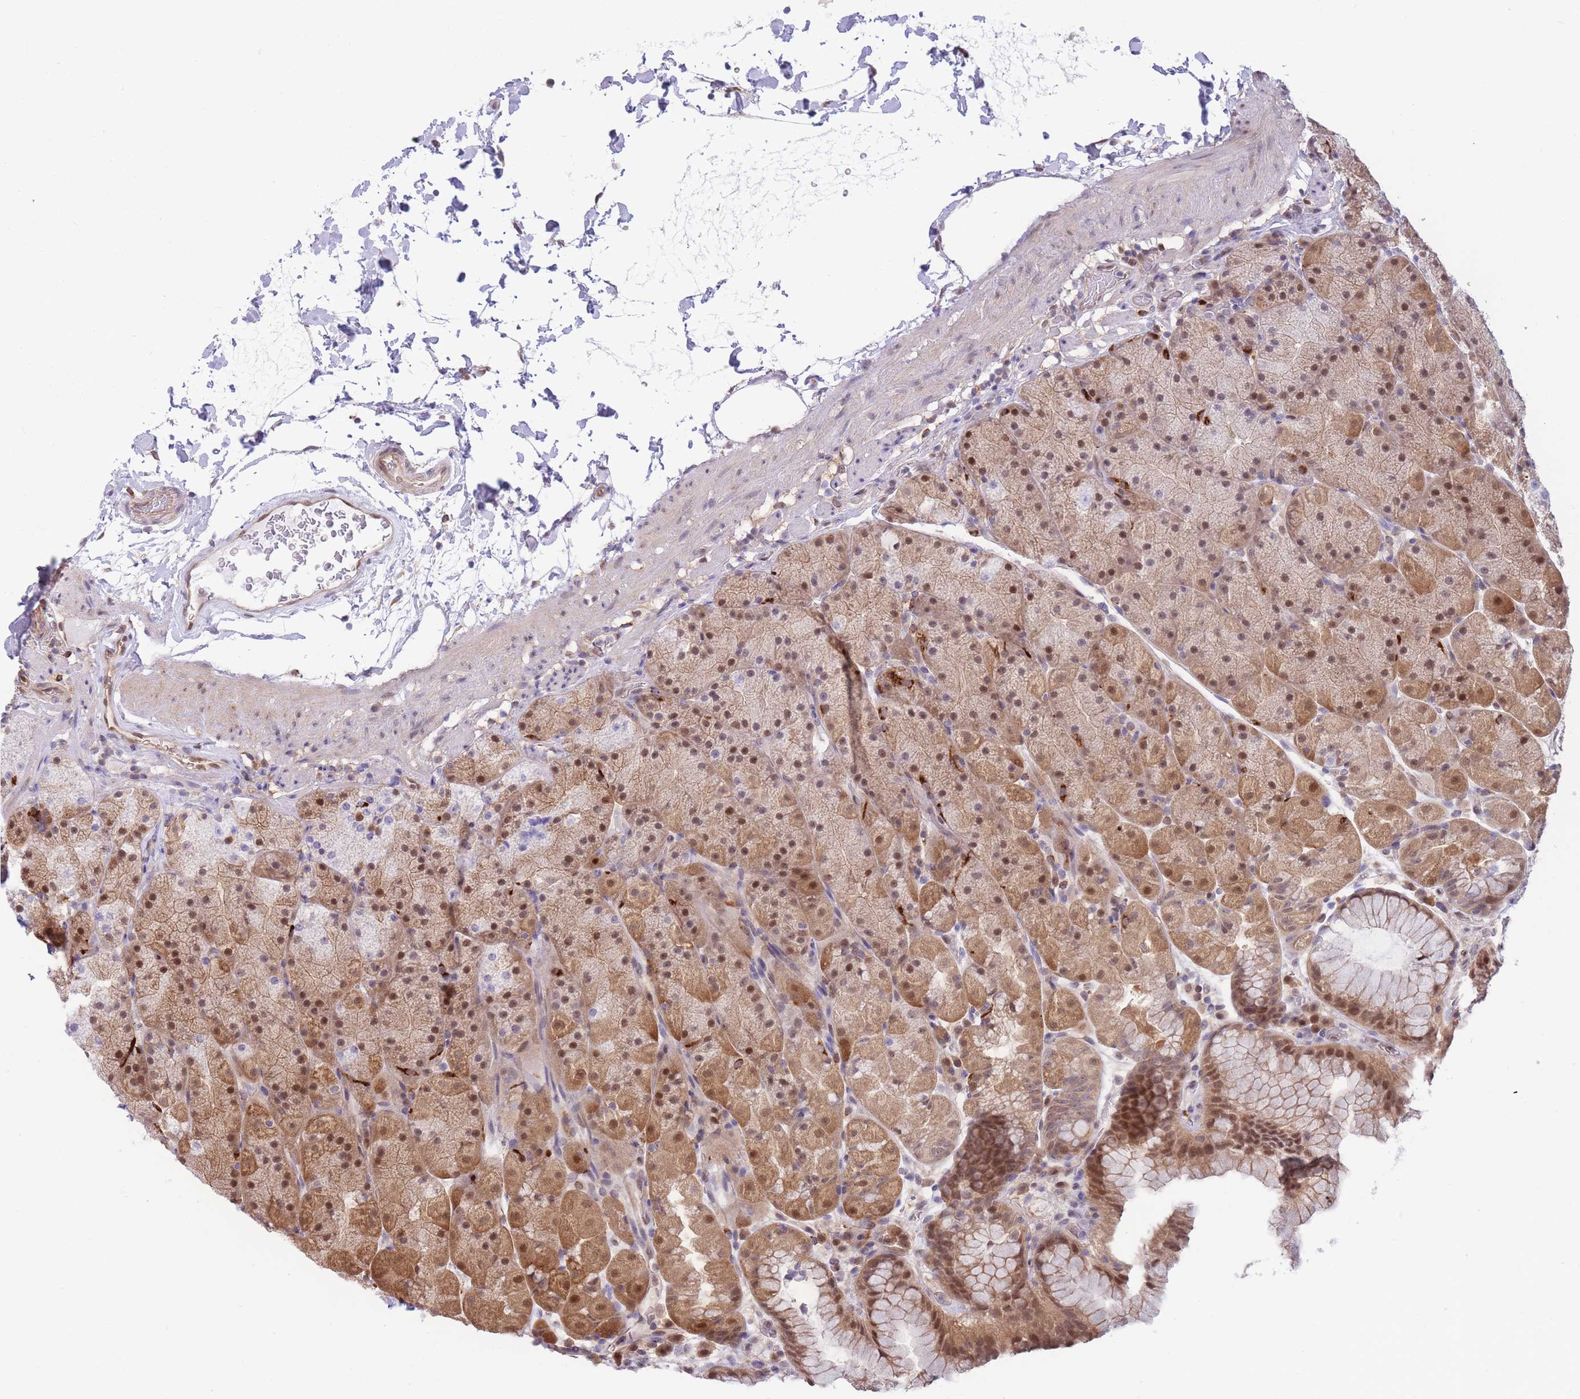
{"staining": {"intensity": "moderate", "quantity": ">75%", "location": "cytoplasmic/membranous,nuclear"}, "tissue": "stomach", "cell_type": "Glandular cells", "image_type": "normal", "snomed": [{"axis": "morphology", "description": "Normal tissue, NOS"}, {"axis": "topography", "description": "Stomach, upper"}, {"axis": "topography", "description": "Stomach, lower"}], "caption": "Protein analysis of benign stomach reveals moderate cytoplasmic/membranous,nuclear staining in approximately >75% of glandular cells. (brown staining indicates protein expression, while blue staining denotes nuclei).", "gene": "NSFL1C", "patient": {"sex": "male", "age": 67}}